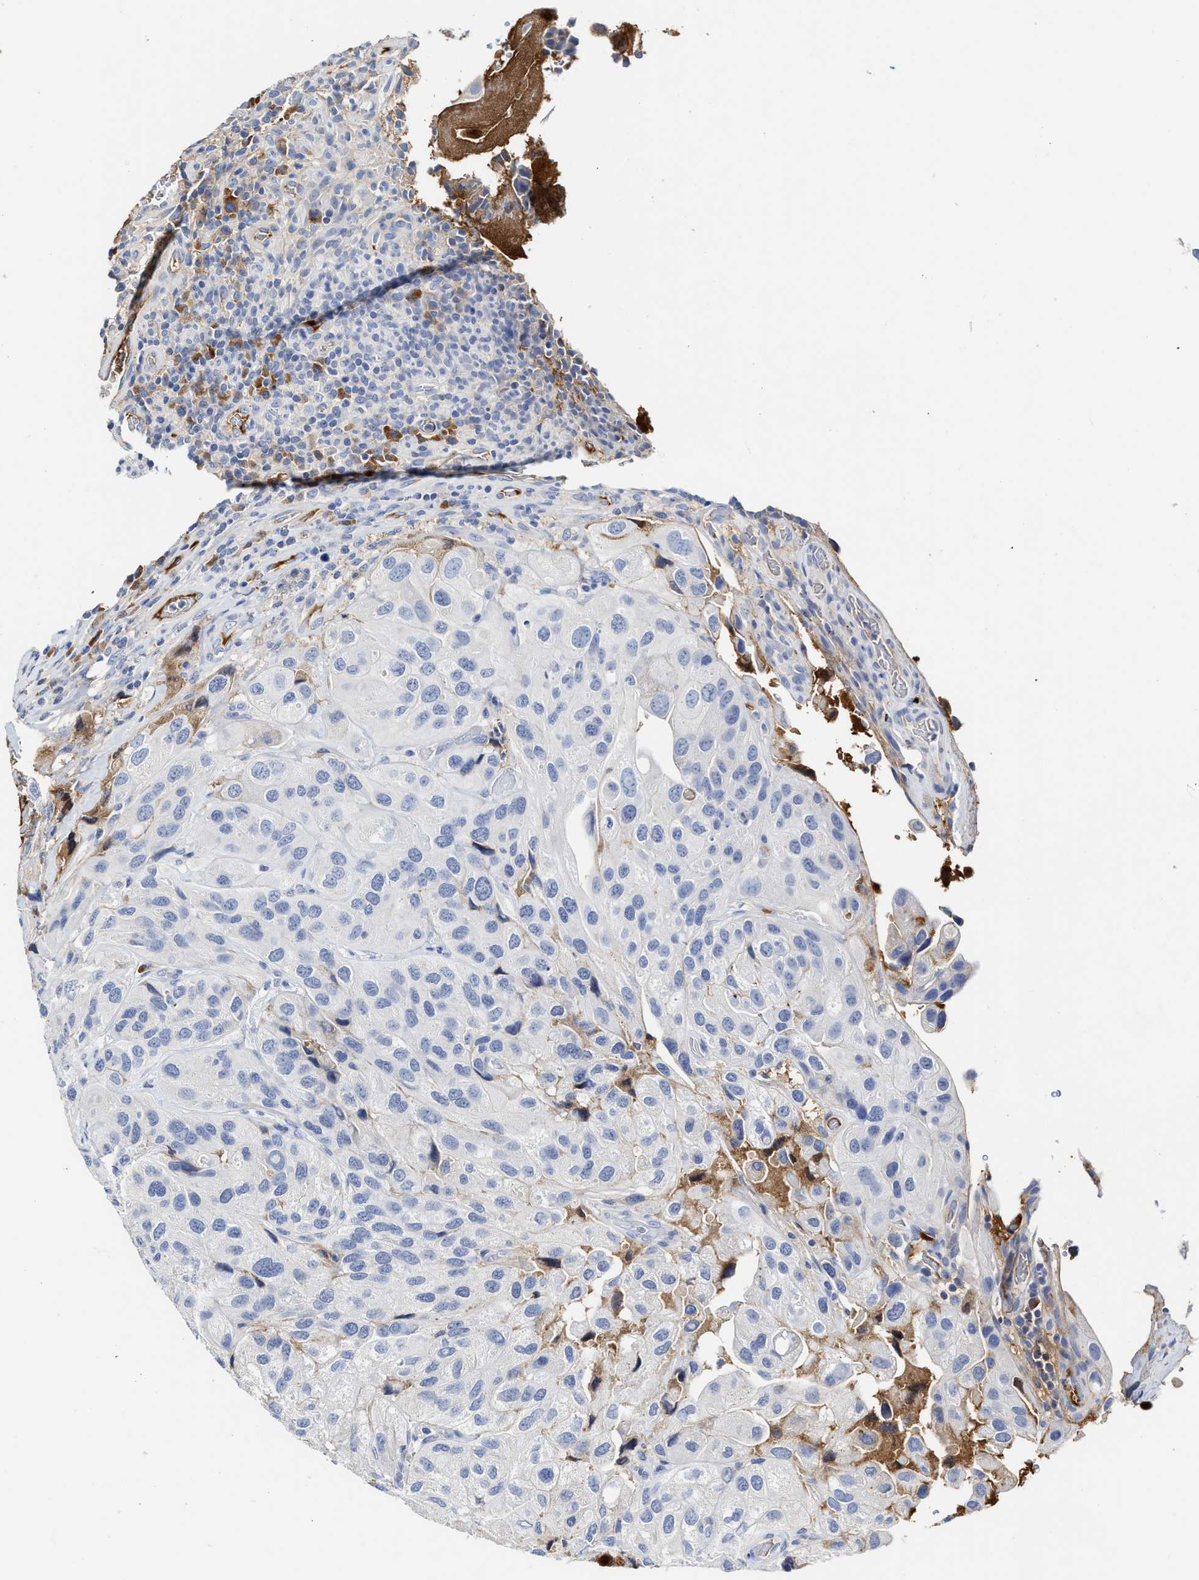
{"staining": {"intensity": "negative", "quantity": "none", "location": "none"}, "tissue": "urothelial cancer", "cell_type": "Tumor cells", "image_type": "cancer", "snomed": [{"axis": "morphology", "description": "Urothelial carcinoma, High grade"}, {"axis": "topography", "description": "Urinary bladder"}], "caption": "Immunohistochemical staining of human urothelial carcinoma (high-grade) demonstrates no significant staining in tumor cells.", "gene": "C2", "patient": {"sex": "female", "age": 64}}